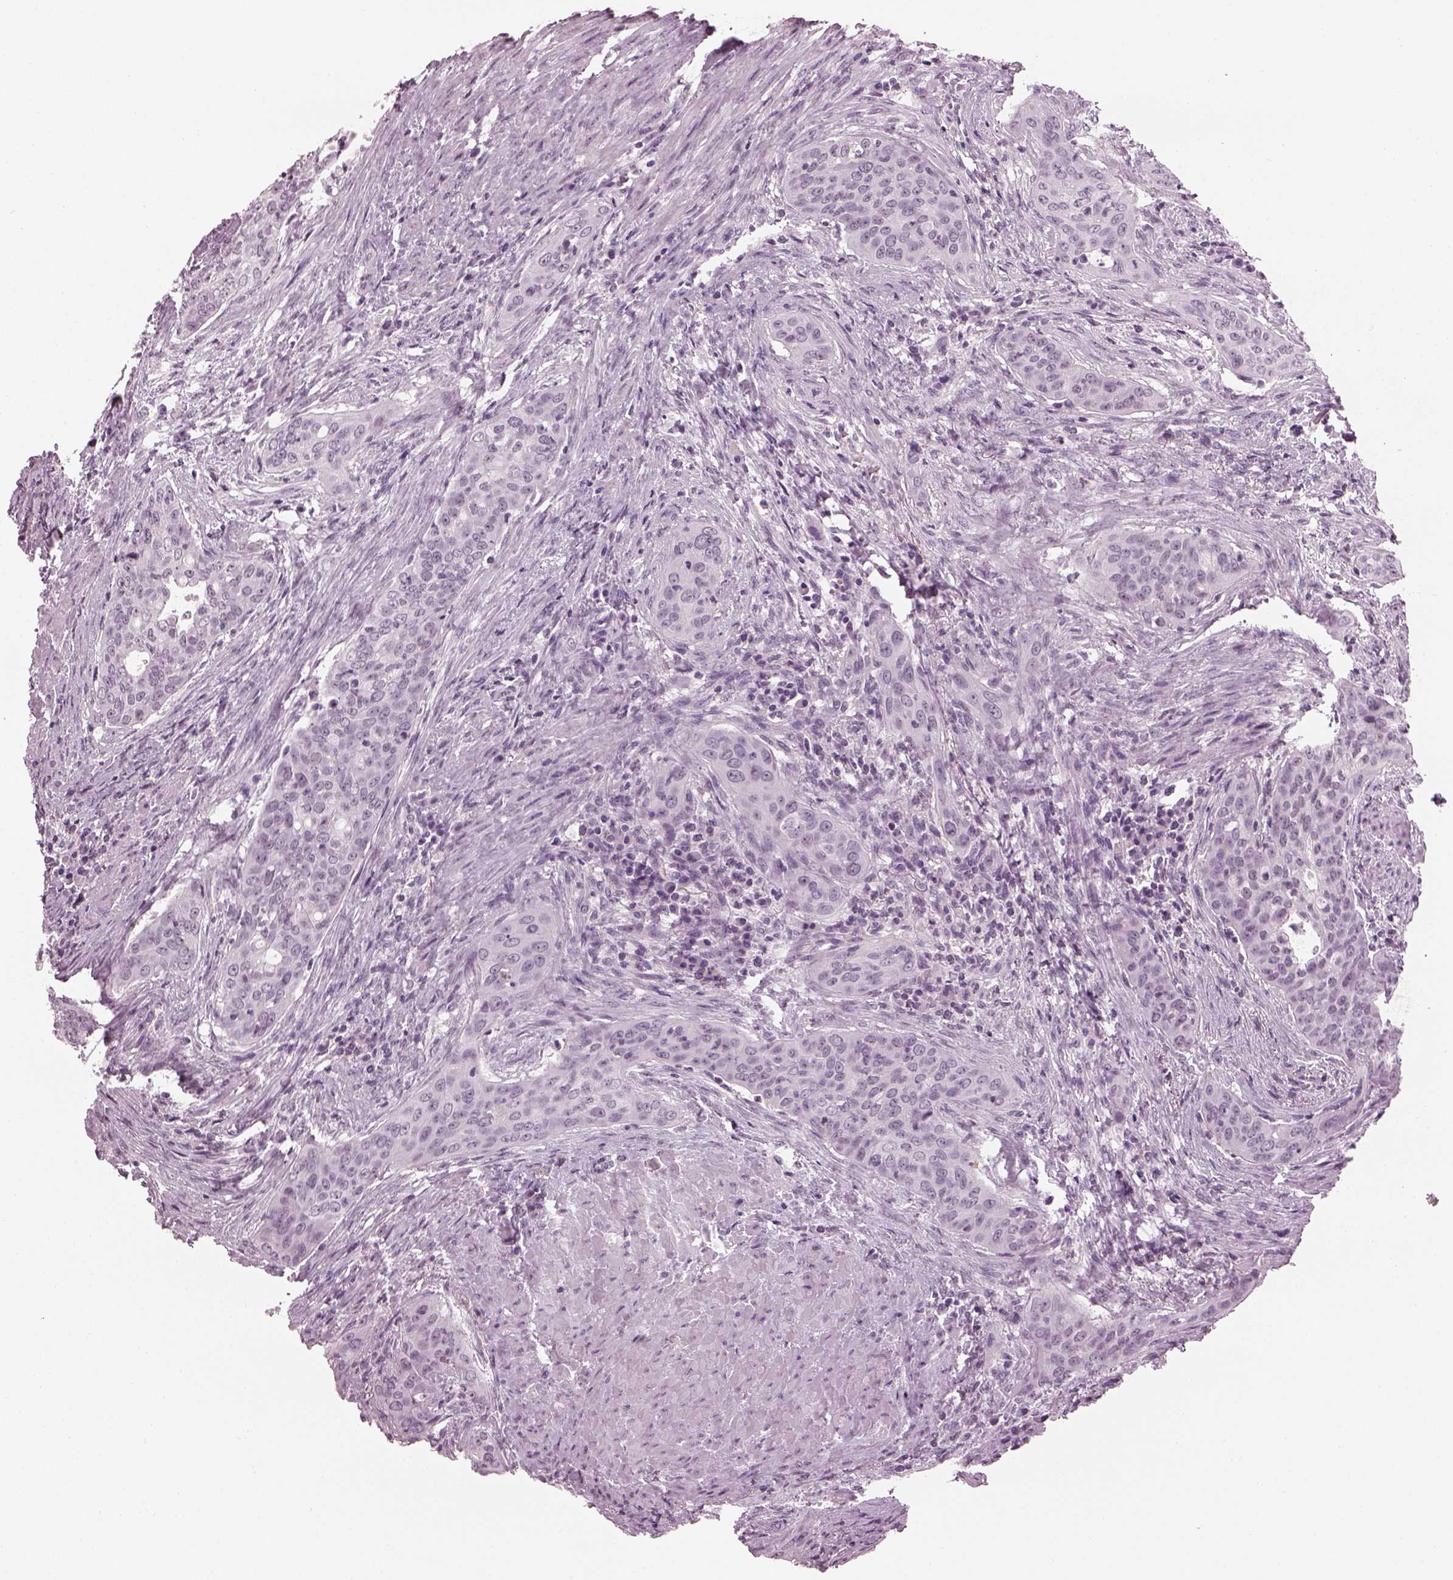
{"staining": {"intensity": "negative", "quantity": "none", "location": "none"}, "tissue": "urothelial cancer", "cell_type": "Tumor cells", "image_type": "cancer", "snomed": [{"axis": "morphology", "description": "Urothelial carcinoma, High grade"}, {"axis": "topography", "description": "Urinary bladder"}], "caption": "IHC photomicrograph of neoplastic tissue: human urothelial cancer stained with DAB (3,3'-diaminobenzidine) reveals no significant protein expression in tumor cells.", "gene": "ADGRG2", "patient": {"sex": "male", "age": 82}}